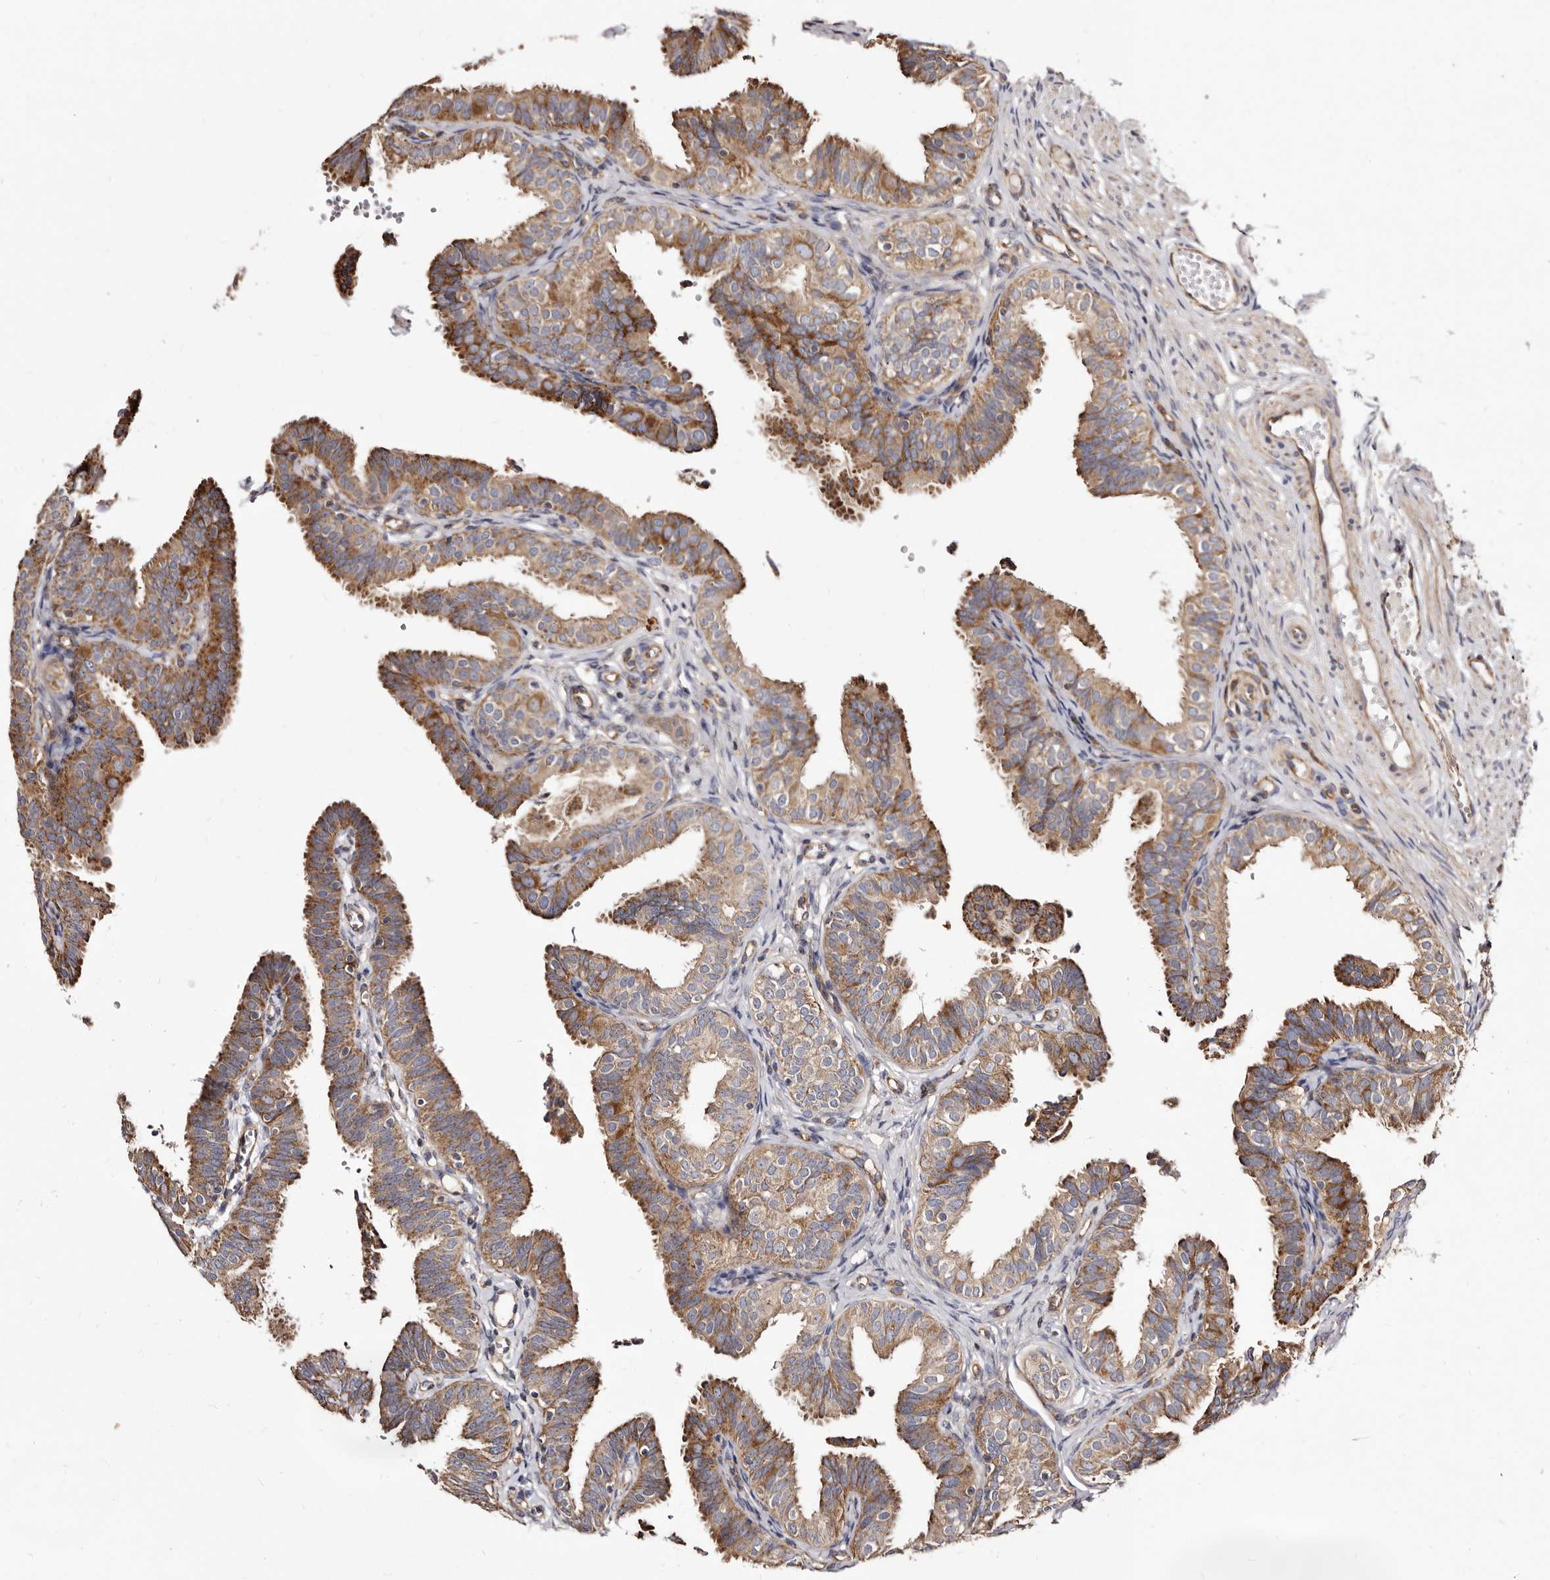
{"staining": {"intensity": "moderate", "quantity": ">75%", "location": "cytoplasmic/membranous"}, "tissue": "fallopian tube", "cell_type": "Glandular cells", "image_type": "normal", "snomed": [{"axis": "morphology", "description": "Normal tissue, NOS"}, {"axis": "topography", "description": "Fallopian tube"}], "caption": "Immunohistochemical staining of unremarkable human fallopian tube exhibits moderate cytoplasmic/membranous protein positivity in approximately >75% of glandular cells. (IHC, brightfield microscopy, high magnification).", "gene": "LUZP1", "patient": {"sex": "female", "age": 35}}